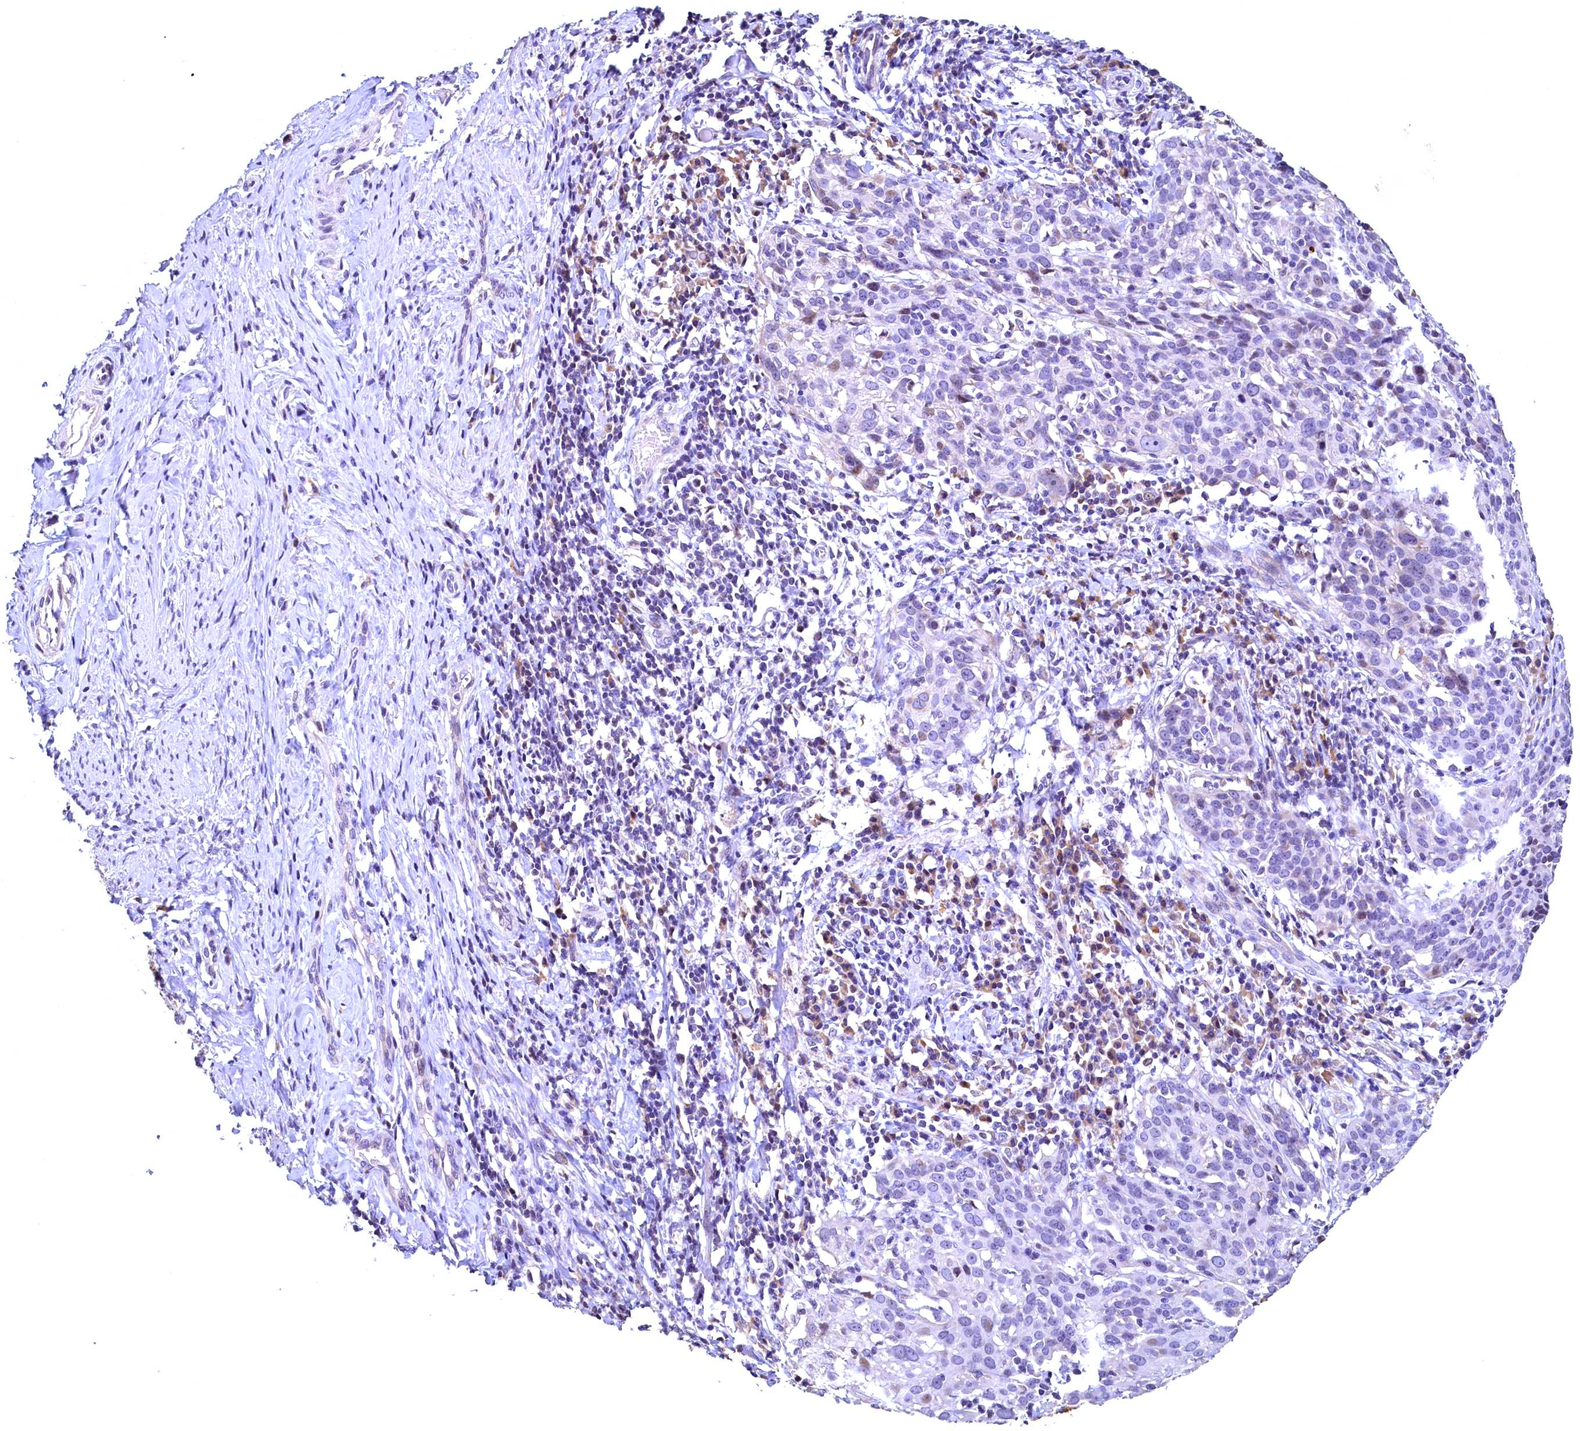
{"staining": {"intensity": "weak", "quantity": "<25%", "location": "nuclear"}, "tissue": "cervical cancer", "cell_type": "Tumor cells", "image_type": "cancer", "snomed": [{"axis": "morphology", "description": "Squamous cell carcinoma, NOS"}, {"axis": "topography", "description": "Cervix"}], "caption": "Squamous cell carcinoma (cervical) was stained to show a protein in brown. There is no significant positivity in tumor cells.", "gene": "LATS2", "patient": {"sex": "female", "age": 50}}